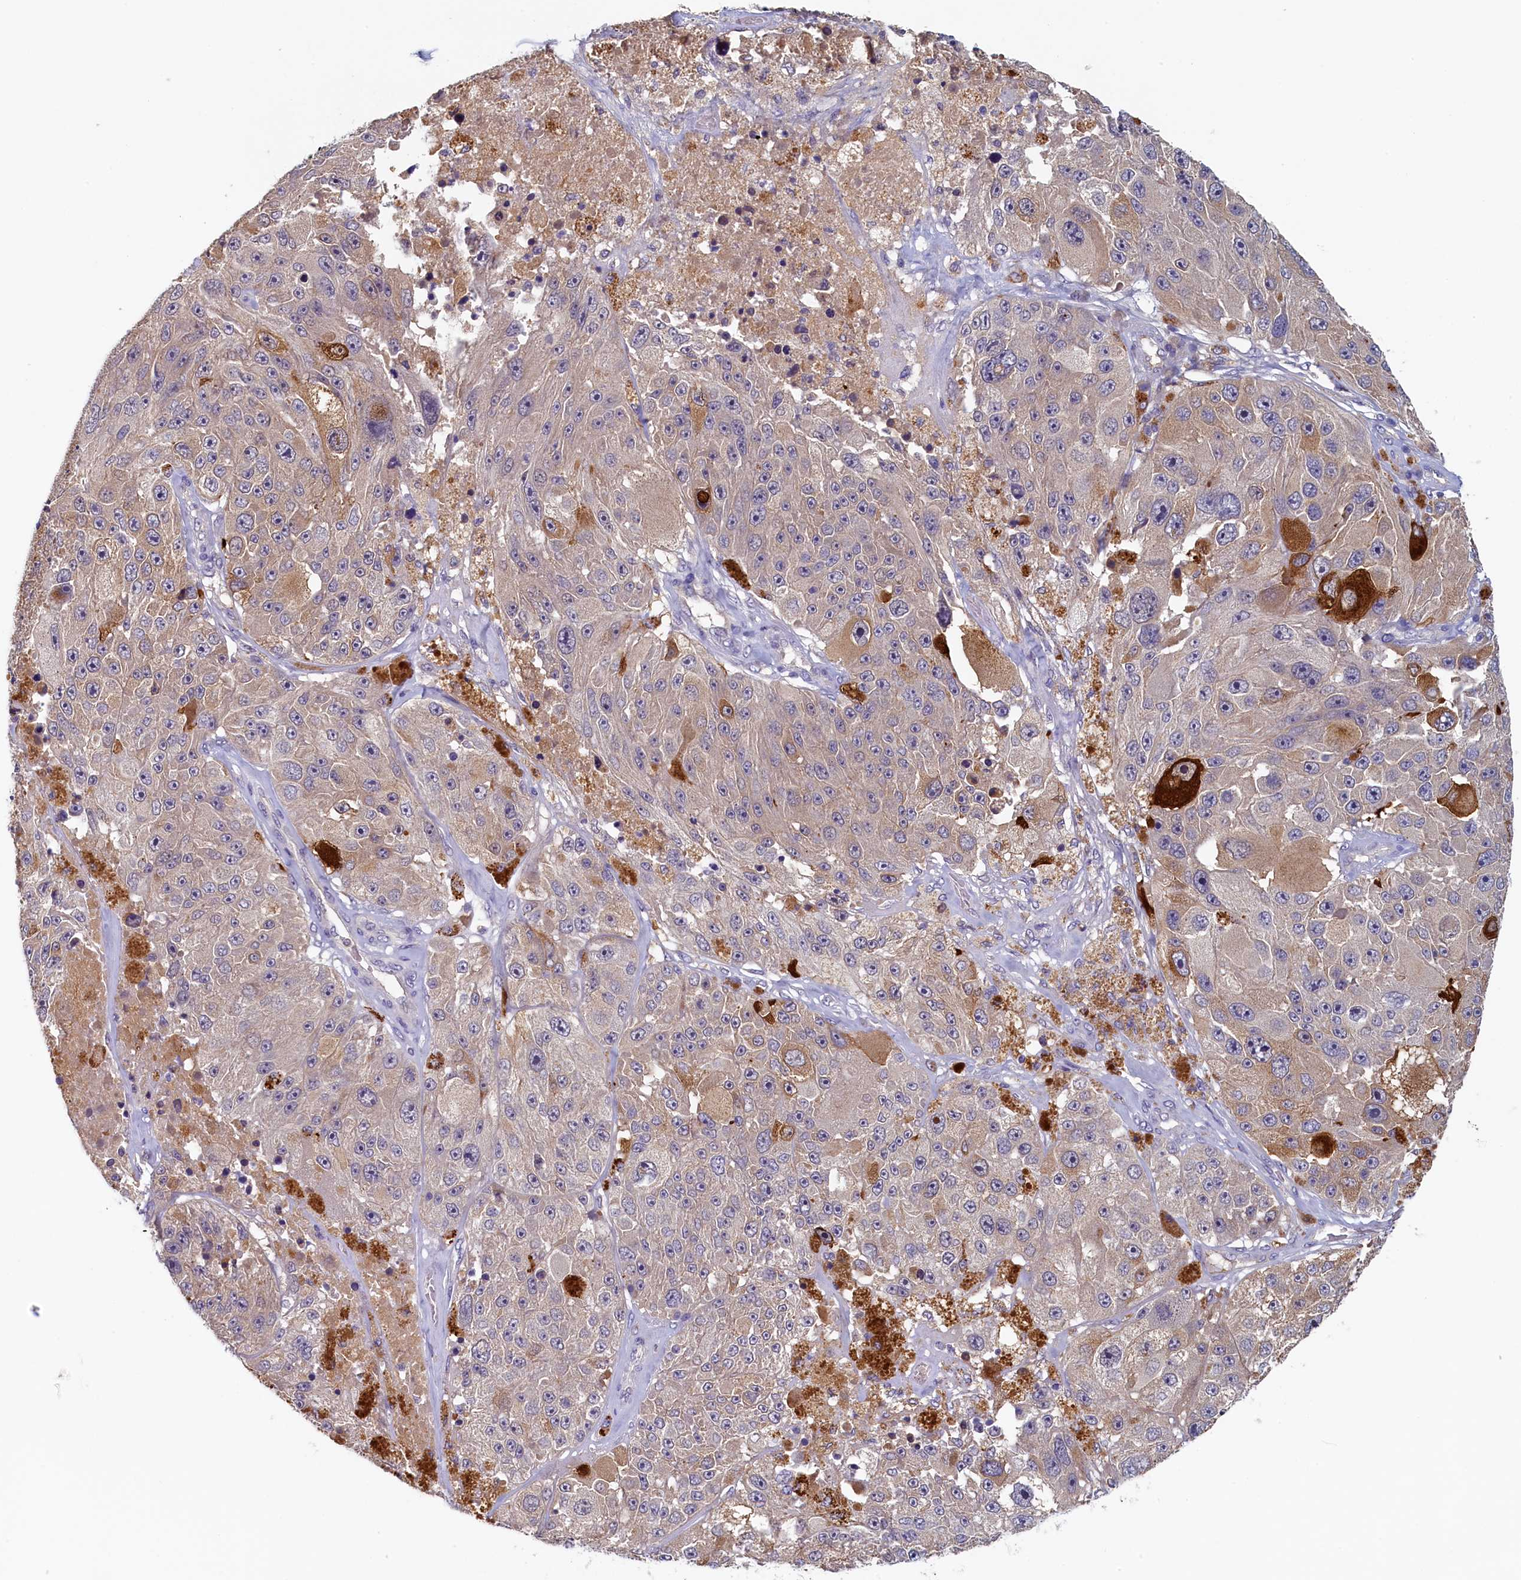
{"staining": {"intensity": "weak", "quantity": "25%-75%", "location": "cytoplasmic/membranous"}, "tissue": "melanoma", "cell_type": "Tumor cells", "image_type": "cancer", "snomed": [{"axis": "morphology", "description": "Malignant melanoma, Metastatic site"}, {"axis": "topography", "description": "Lymph node"}], "caption": "A high-resolution photomicrograph shows immunohistochemistry (IHC) staining of melanoma, which shows weak cytoplasmic/membranous positivity in about 25%-75% of tumor cells.", "gene": "NUBP2", "patient": {"sex": "male", "age": 62}}